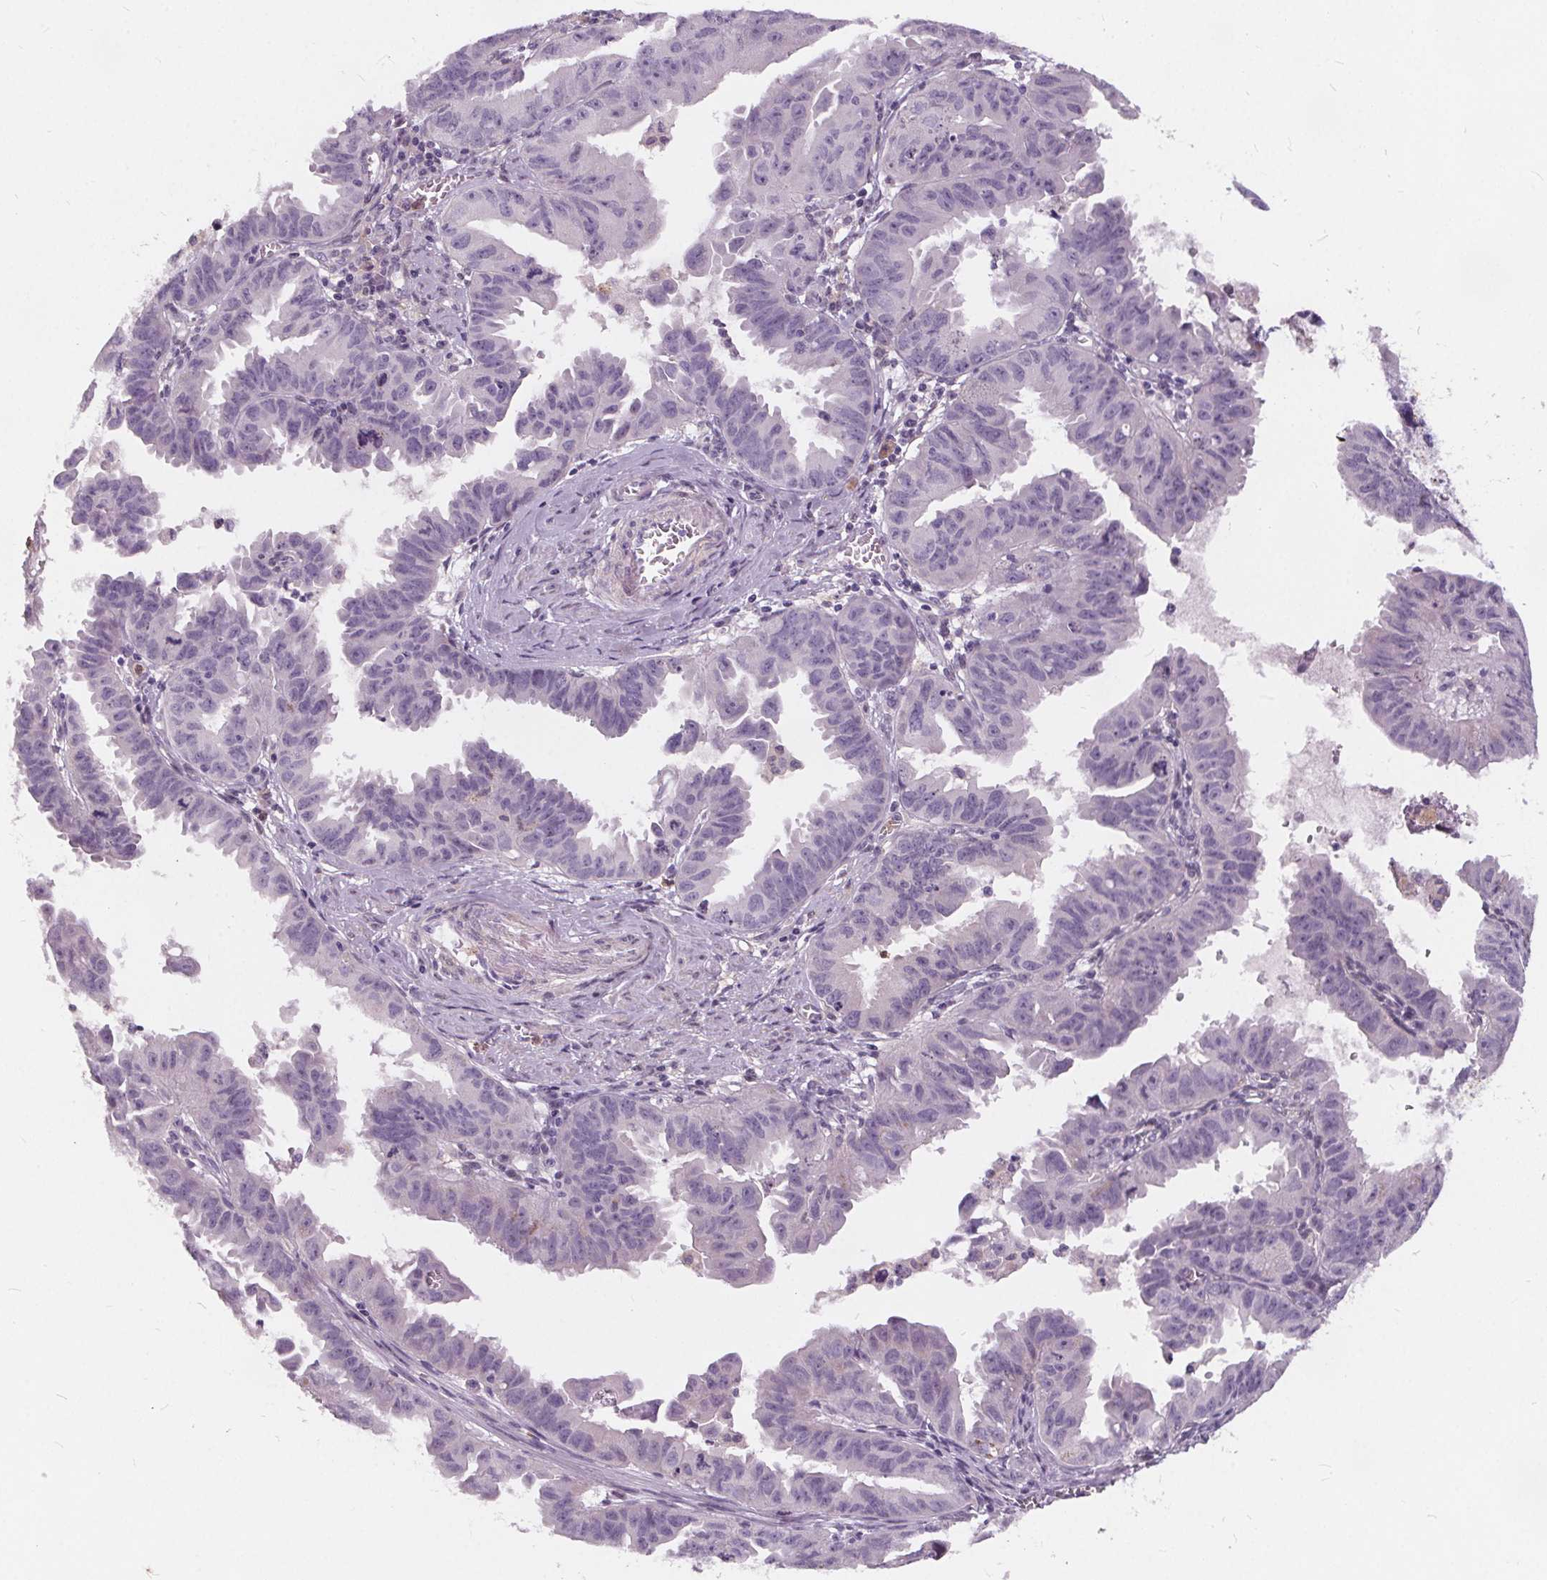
{"staining": {"intensity": "negative", "quantity": "none", "location": "none"}, "tissue": "ovarian cancer", "cell_type": "Tumor cells", "image_type": "cancer", "snomed": [{"axis": "morphology", "description": "Carcinoma, endometroid"}, {"axis": "topography", "description": "Ovary"}], "caption": "This is a photomicrograph of IHC staining of endometroid carcinoma (ovarian), which shows no expression in tumor cells.", "gene": "HAAO", "patient": {"sex": "female", "age": 85}}